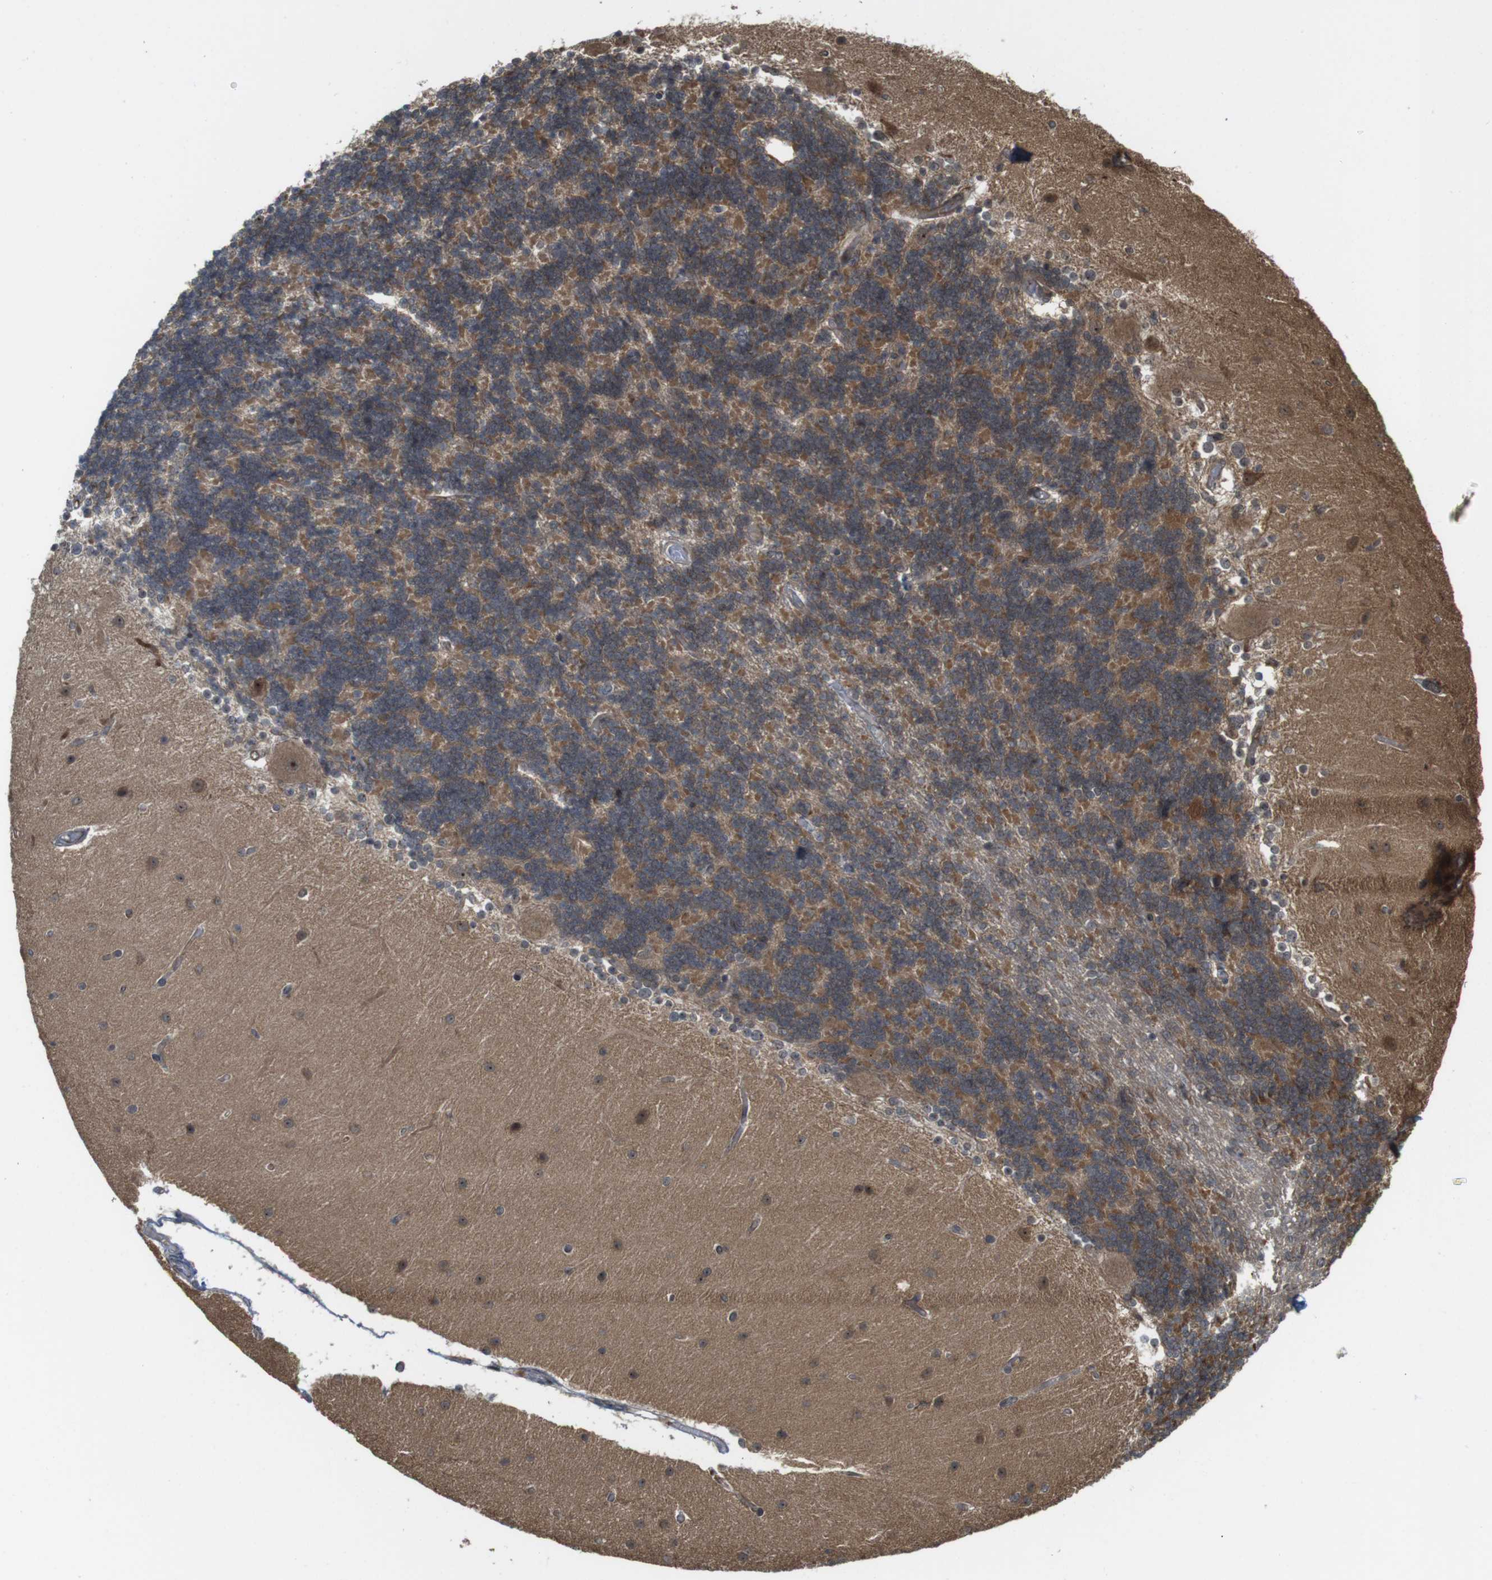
{"staining": {"intensity": "moderate", "quantity": ">75%", "location": "cytoplasmic/membranous"}, "tissue": "cerebellum", "cell_type": "Cells in granular layer", "image_type": "normal", "snomed": [{"axis": "morphology", "description": "Normal tissue, NOS"}, {"axis": "topography", "description": "Cerebellum"}], "caption": "Benign cerebellum displays moderate cytoplasmic/membranous positivity in approximately >75% of cells in granular layer.", "gene": "CC2D1A", "patient": {"sex": "female", "age": 54}}